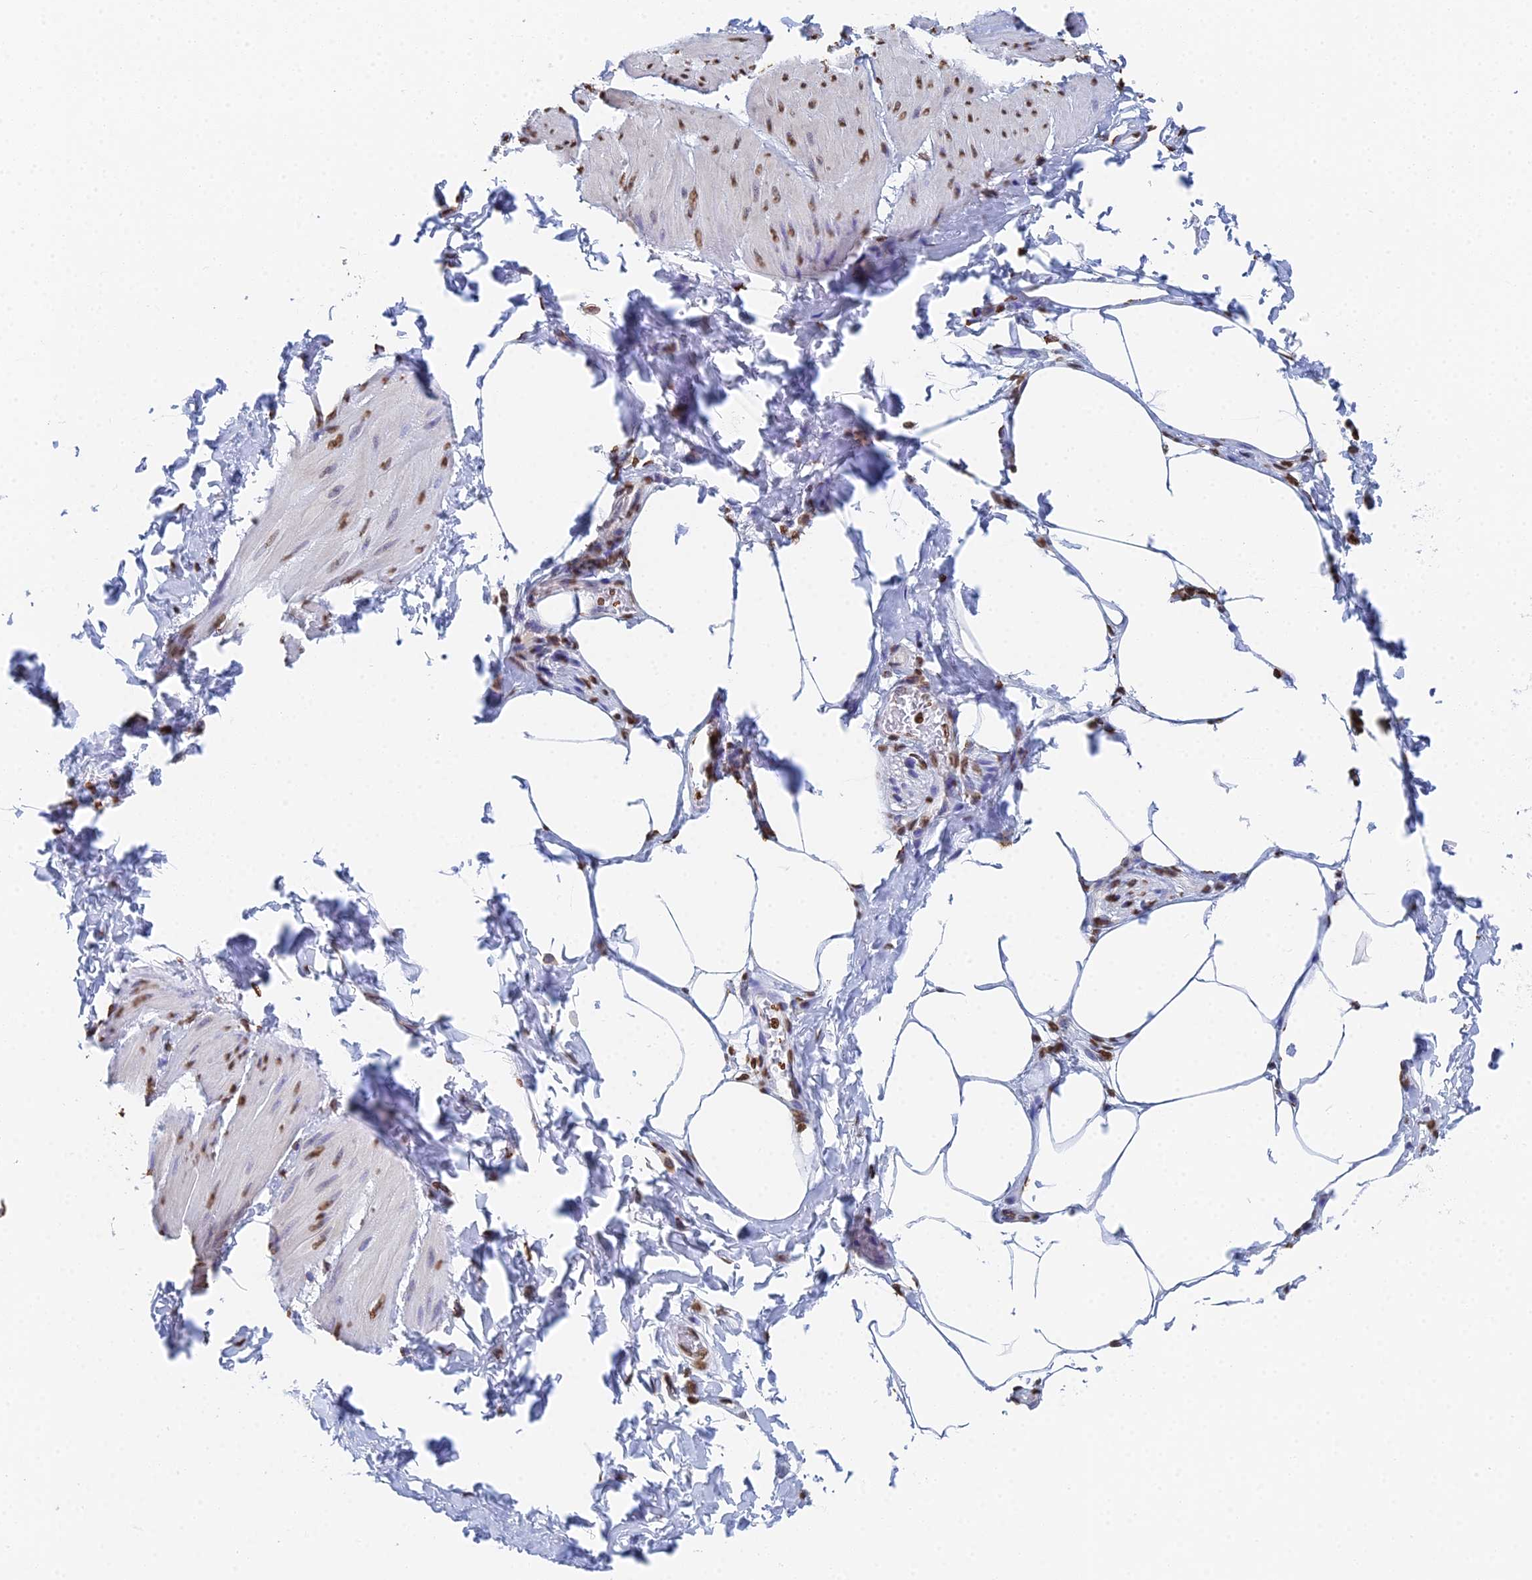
{"staining": {"intensity": "moderate", "quantity": ">75%", "location": "nuclear"}, "tissue": "smooth muscle", "cell_type": "Smooth muscle cells", "image_type": "normal", "snomed": [{"axis": "morphology", "description": "Urothelial carcinoma, High grade"}, {"axis": "topography", "description": "Urinary bladder"}], "caption": "DAB (3,3'-diaminobenzidine) immunohistochemical staining of normal human smooth muscle exhibits moderate nuclear protein expression in about >75% of smooth muscle cells. The staining was performed using DAB (3,3'-diaminobenzidine), with brown indicating positive protein expression. Nuclei are stained blue with hematoxylin.", "gene": "GBP3", "patient": {"sex": "male", "age": 46}}